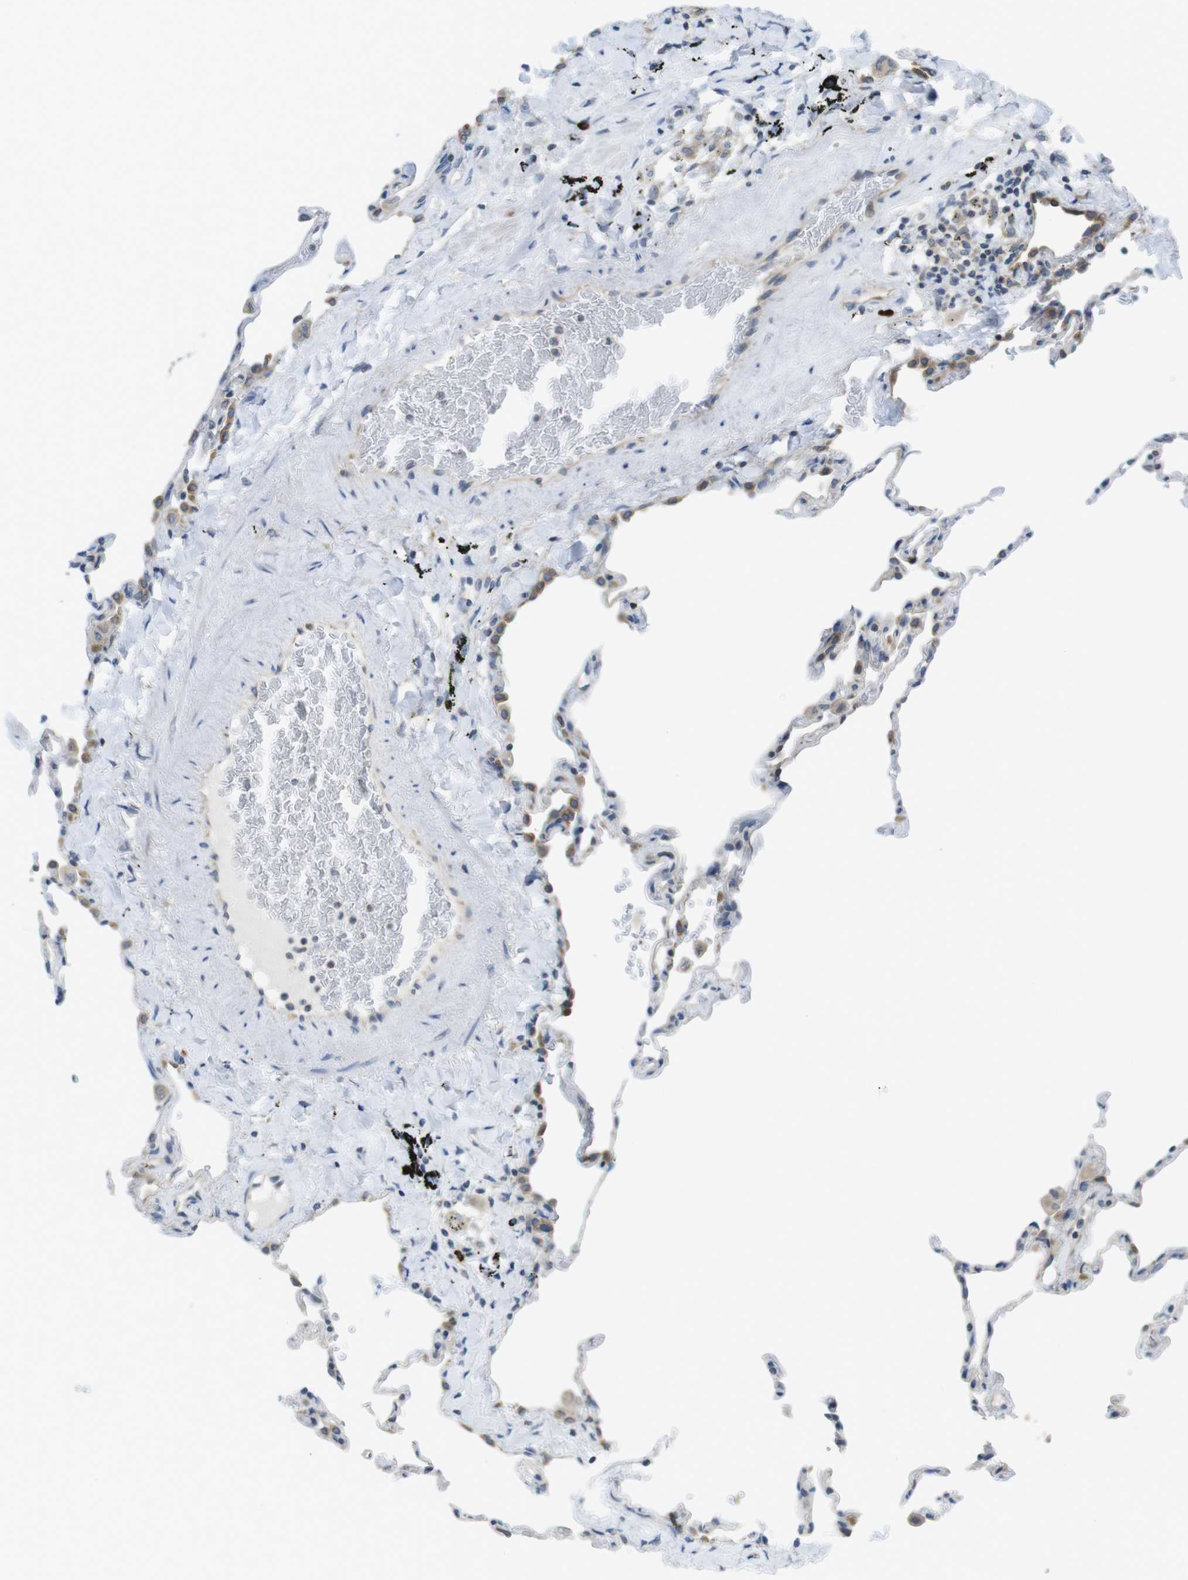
{"staining": {"intensity": "negative", "quantity": "none", "location": "none"}, "tissue": "lung", "cell_type": "Alveolar cells", "image_type": "normal", "snomed": [{"axis": "morphology", "description": "Normal tissue, NOS"}, {"axis": "topography", "description": "Lung"}], "caption": "DAB (3,3'-diaminobenzidine) immunohistochemical staining of unremarkable human lung shows no significant staining in alveolar cells. (Brightfield microscopy of DAB (3,3'-diaminobenzidine) immunohistochemistry (IHC) at high magnification).", "gene": "CLPTM1L", "patient": {"sex": "male", "age": 59}}